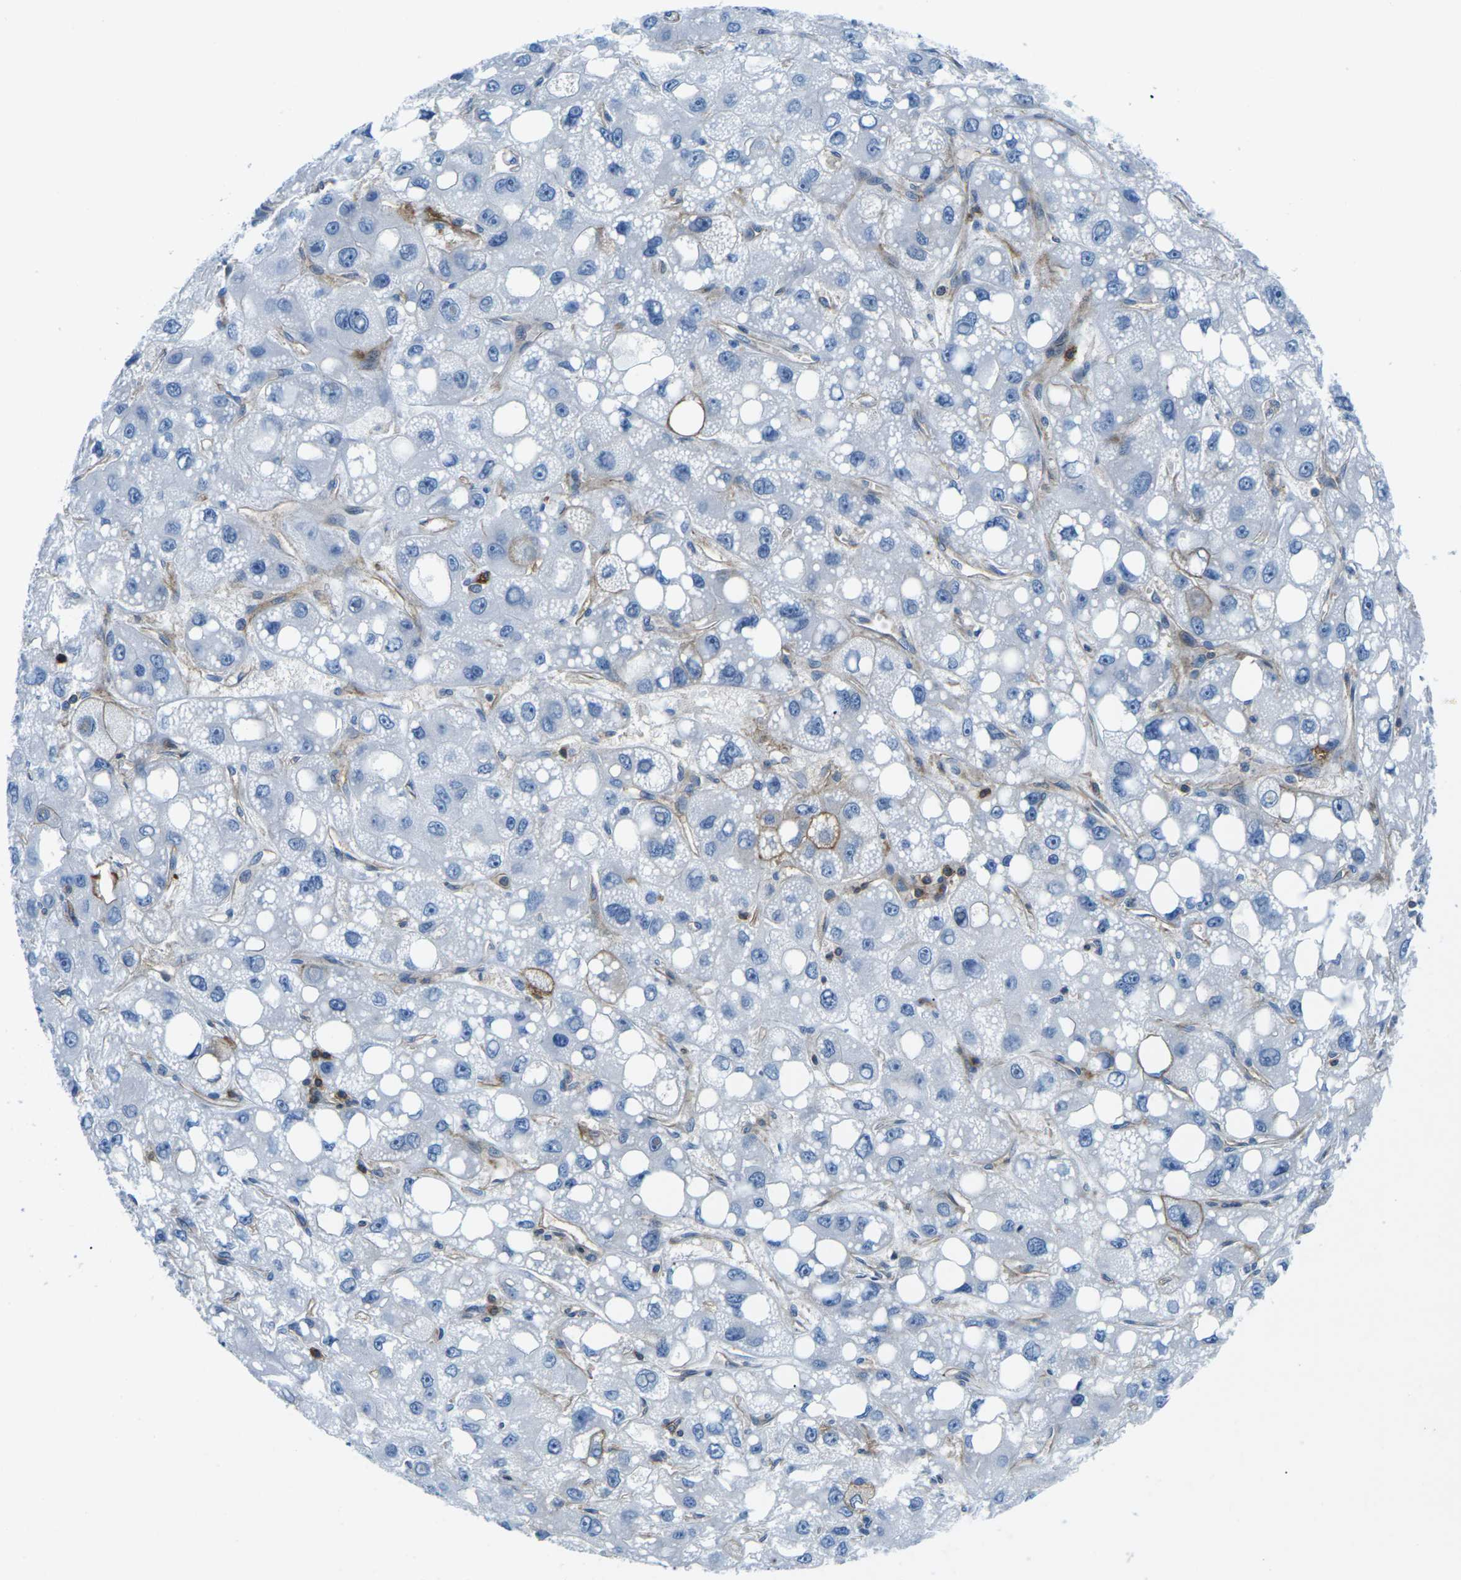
{"staining": {"intensity": "negative", "quantity": "none", "location": "none"}, "tissue": "liver cancer", "cell_type": "Tumor cells", "image_type": "cancer", "snomed": [{"axis": "morphology", "description": "Carcinoma, Hepatocellular, NOS"}, {"axis": "topography", "description": "Liver"}], "caption": "An image of human liver hepatocellular carcinoma is negative for staining in tumor cells.", "gene": "SOCS4", "patient": {"sex": "male", "age": 55}}